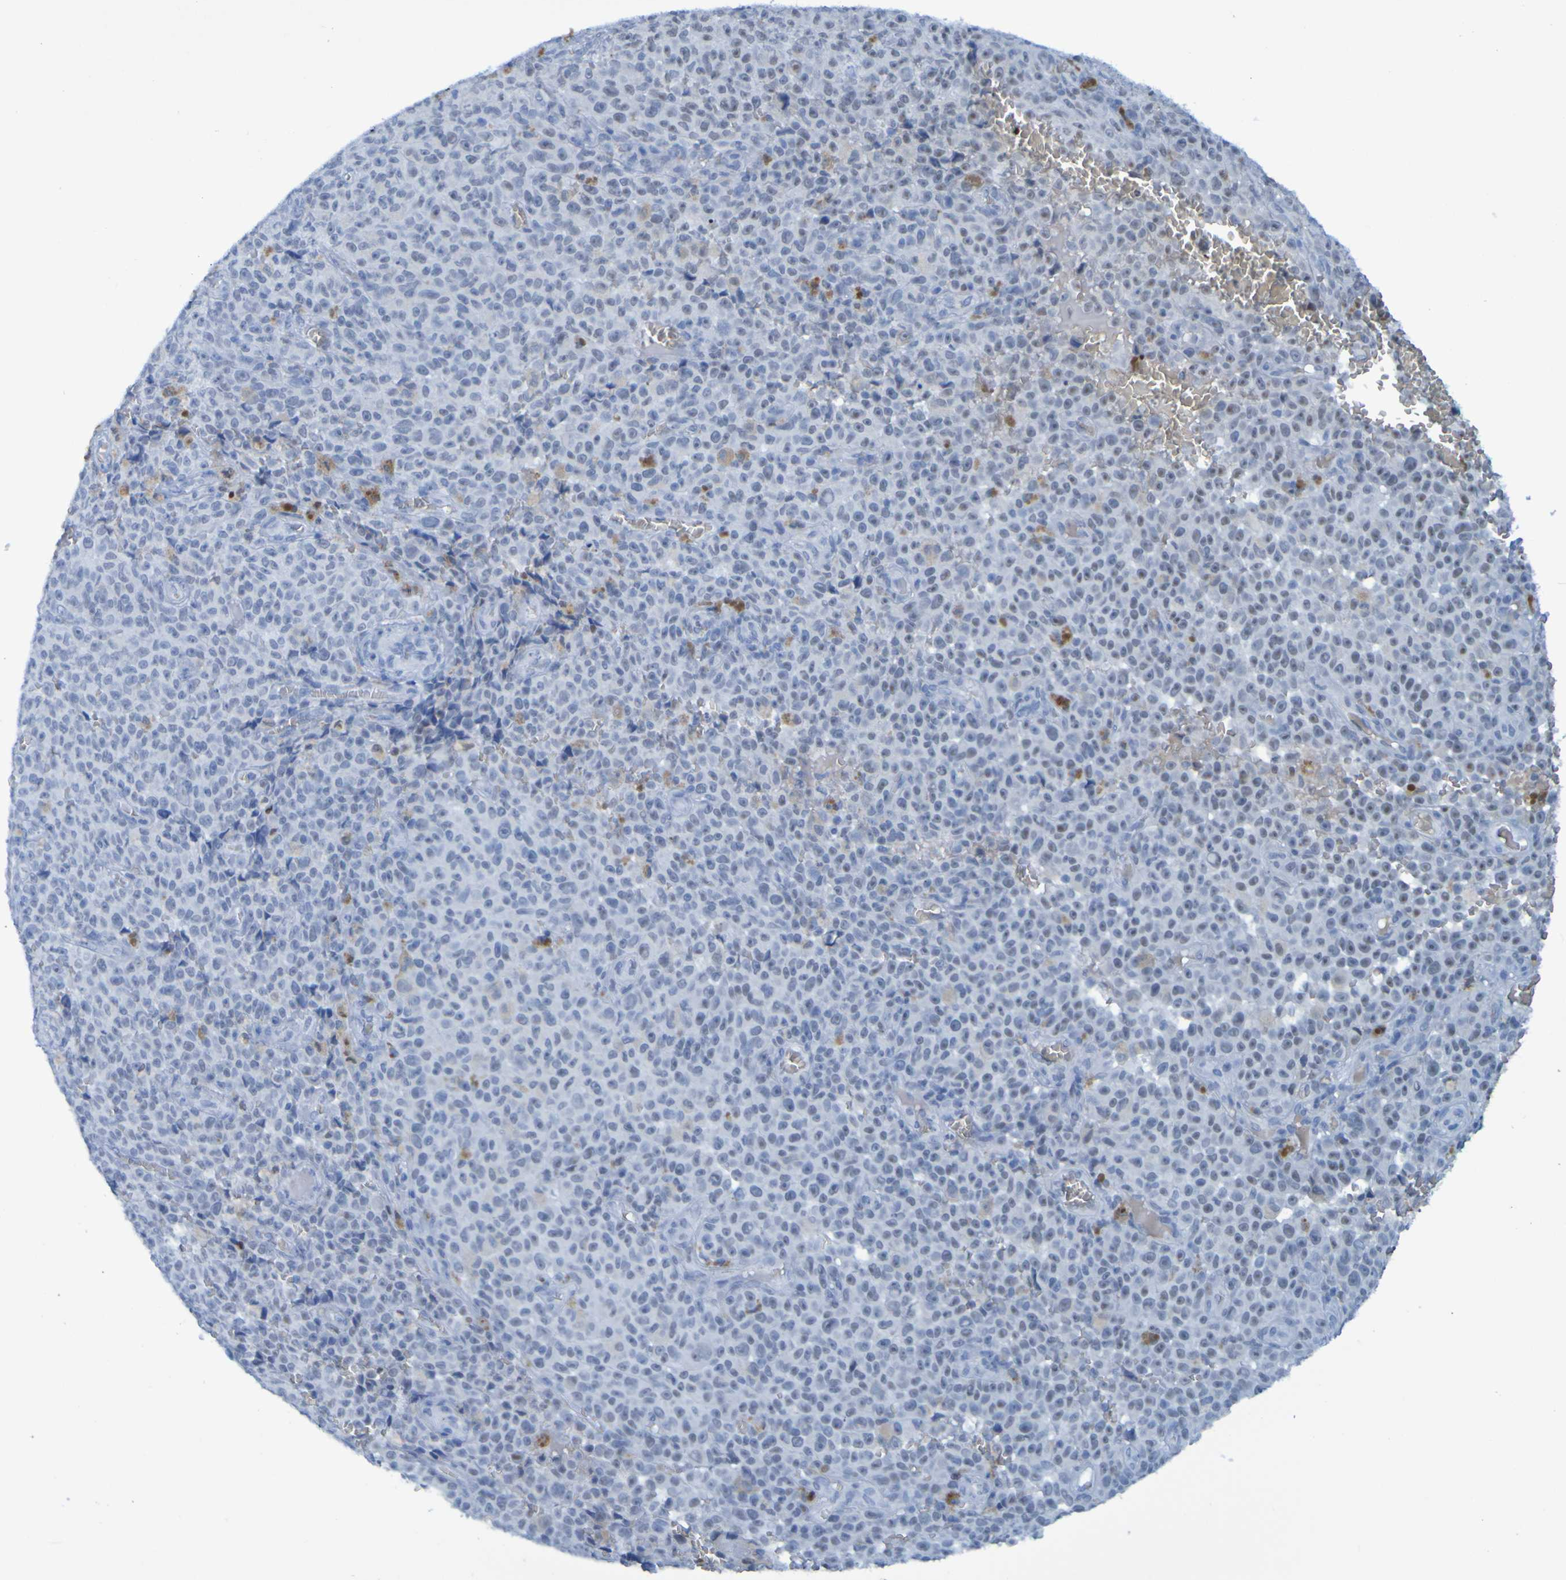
{"staining": {"intensity": "negative", "quantity": "none", "location": "none"}, "tissue": "melanoma", "cell_type": "Tumor cells", "image_type": "cancer", "snomed": [{"axis": "morphology", "description": "Malignant melanoma, NOS"}, {"axis": "topography", "description": "Skin"}], "caption": "High power microscopy histopathology image of an IHC photomicrograph of malignant melanoma, revealing no significant expression in tumor cells.", "gene": "USP36", "patient": {"sex": "female", "age": 82}}